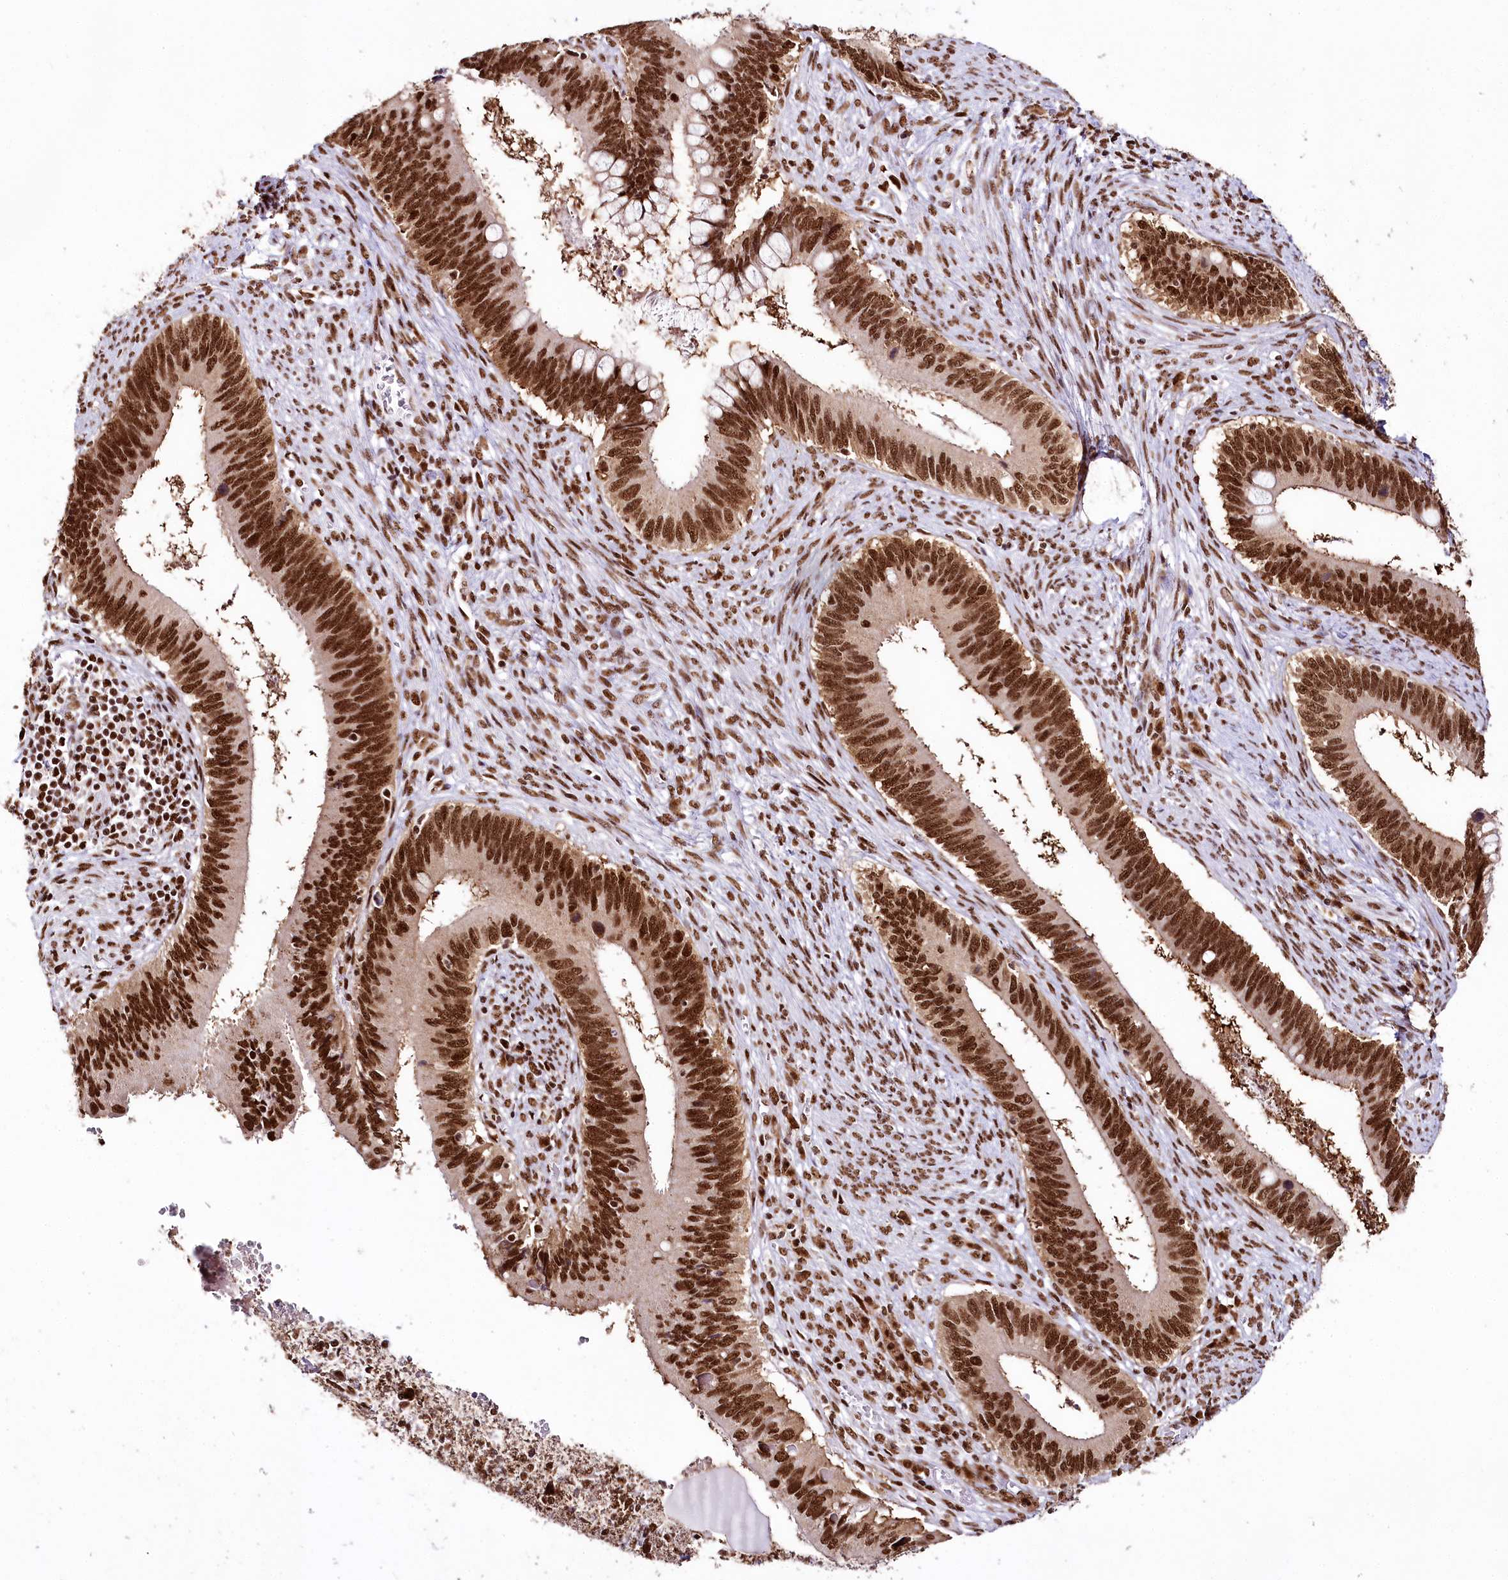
{"staining": {"intensity": "strong", "quantity": ">75%", "location": "nuclear"}, "tissue": "cervical cancer", "cell_type": "Tumor cells", "image_type": "cancer", "snomed": [{"axis": "morphology", "description": "Adenocarcinoma, NOS"}, {"axis": "topography", "description": "Cervix"}], "caption": "This photomicrograph shows cervical cancer stained with immunohistochemistry (IHC) to label a protein in brown. The nuclear of tumor cells show strong positivity for the protein. Nuclei are counter-stained blue.", "gene": "SMARCE1", "patient": {"sex": "female", "age": 42}}